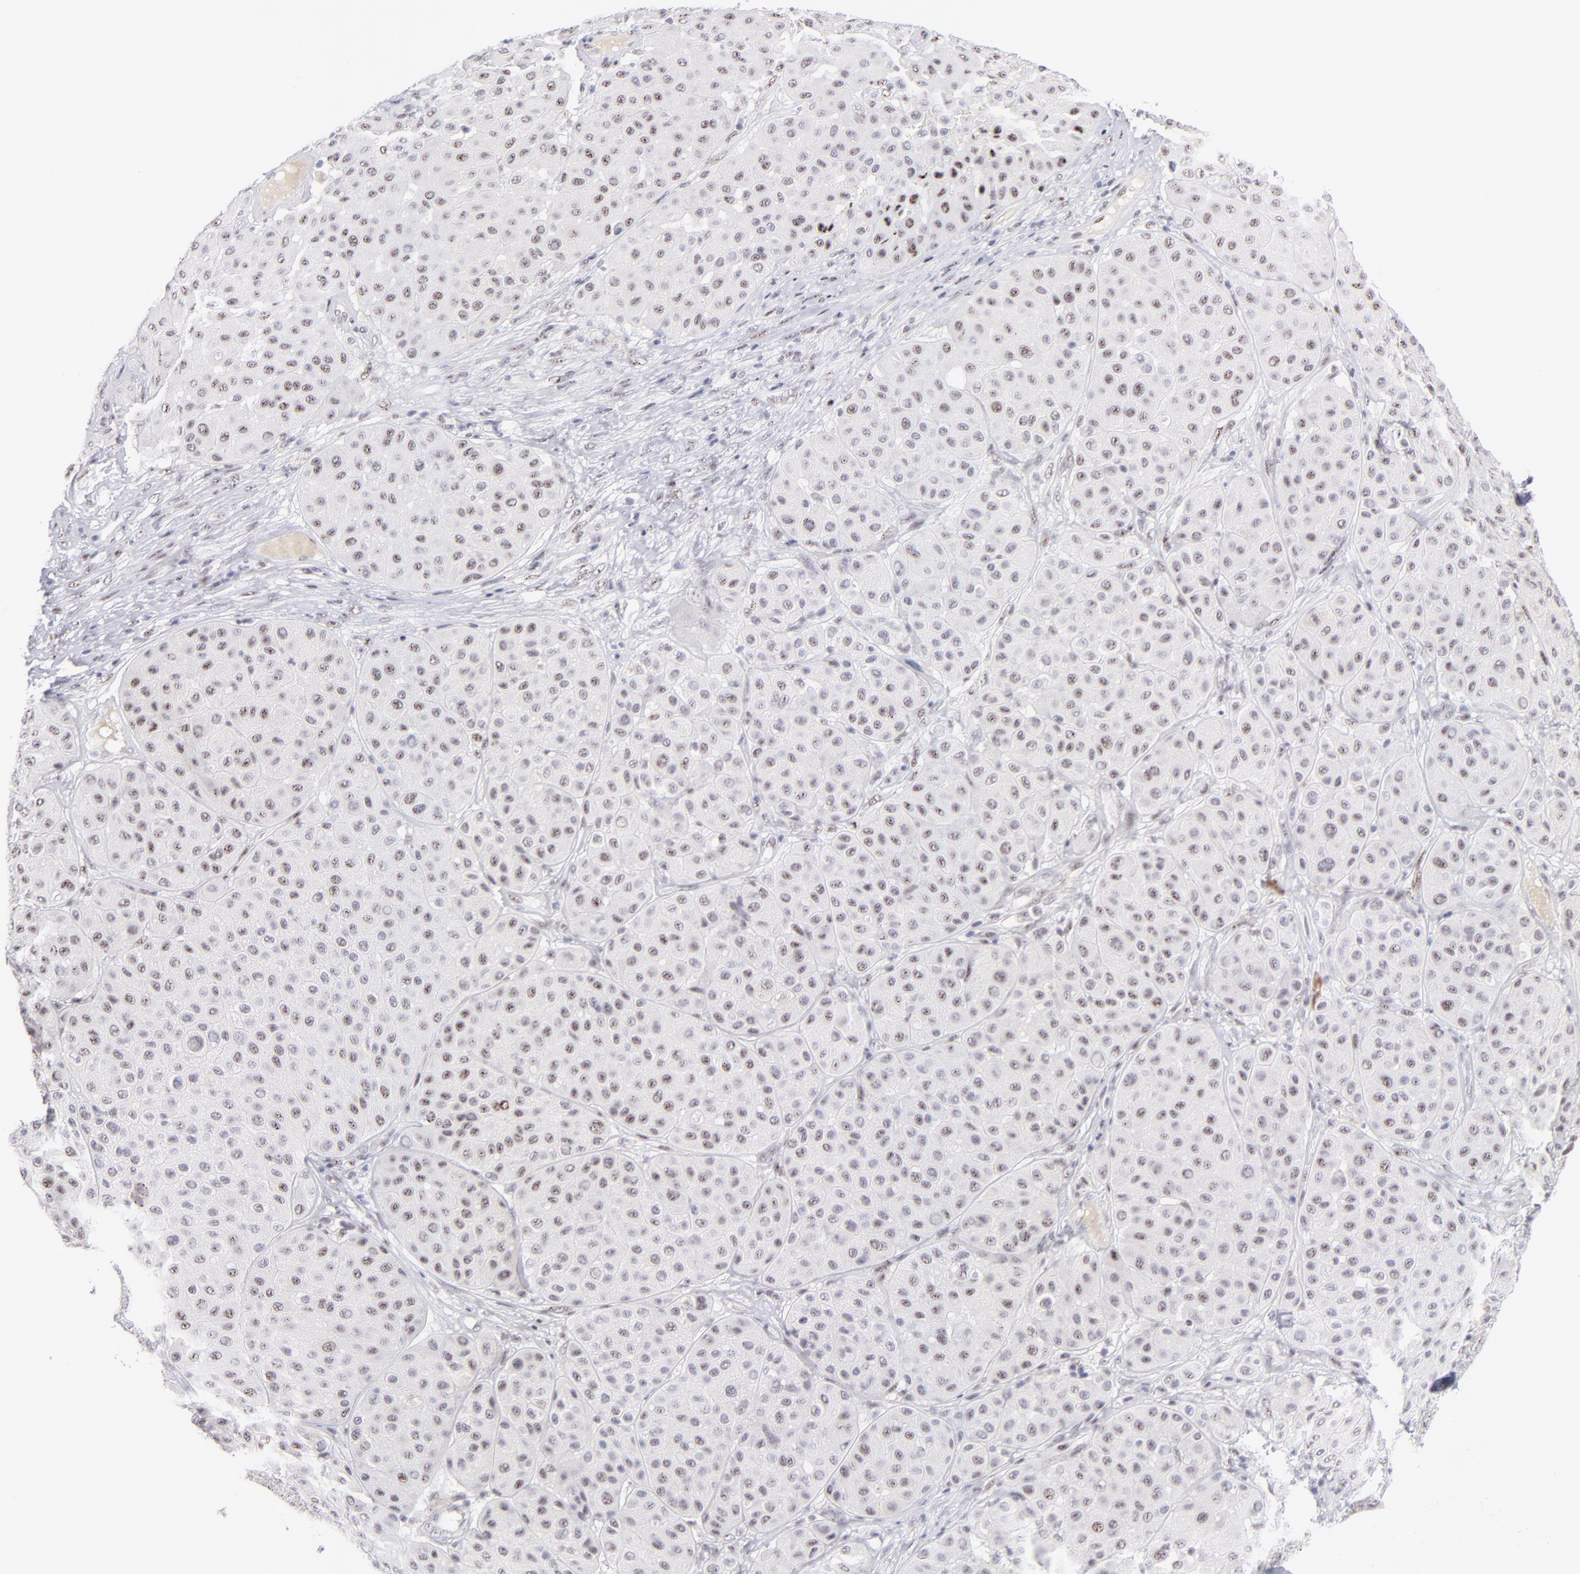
{"staining": {"intensity": "weak", "quantity": "25%-75%", "location": "nuclear"}, "tissue": "melanoma", "cell_type": "Tumor cells", "image_type": "cancer", "snomed": [{"axis": "morphology", "description": "Normal tissue, NOS"}, {"axis": "morphology", "description": "Malignant melanoma, Metastatic site"}, {"axis": "topography", "description": "Skin"}], "caption": "Tumor cells reveal low levels of weak nuclear staining in about 25%-75% of cells in human melanoma. (Brightfield microscopy of DAB IHC at high magnification).", "gene": "CDC25C", "patient": {"sex": "male", "age": 41}}